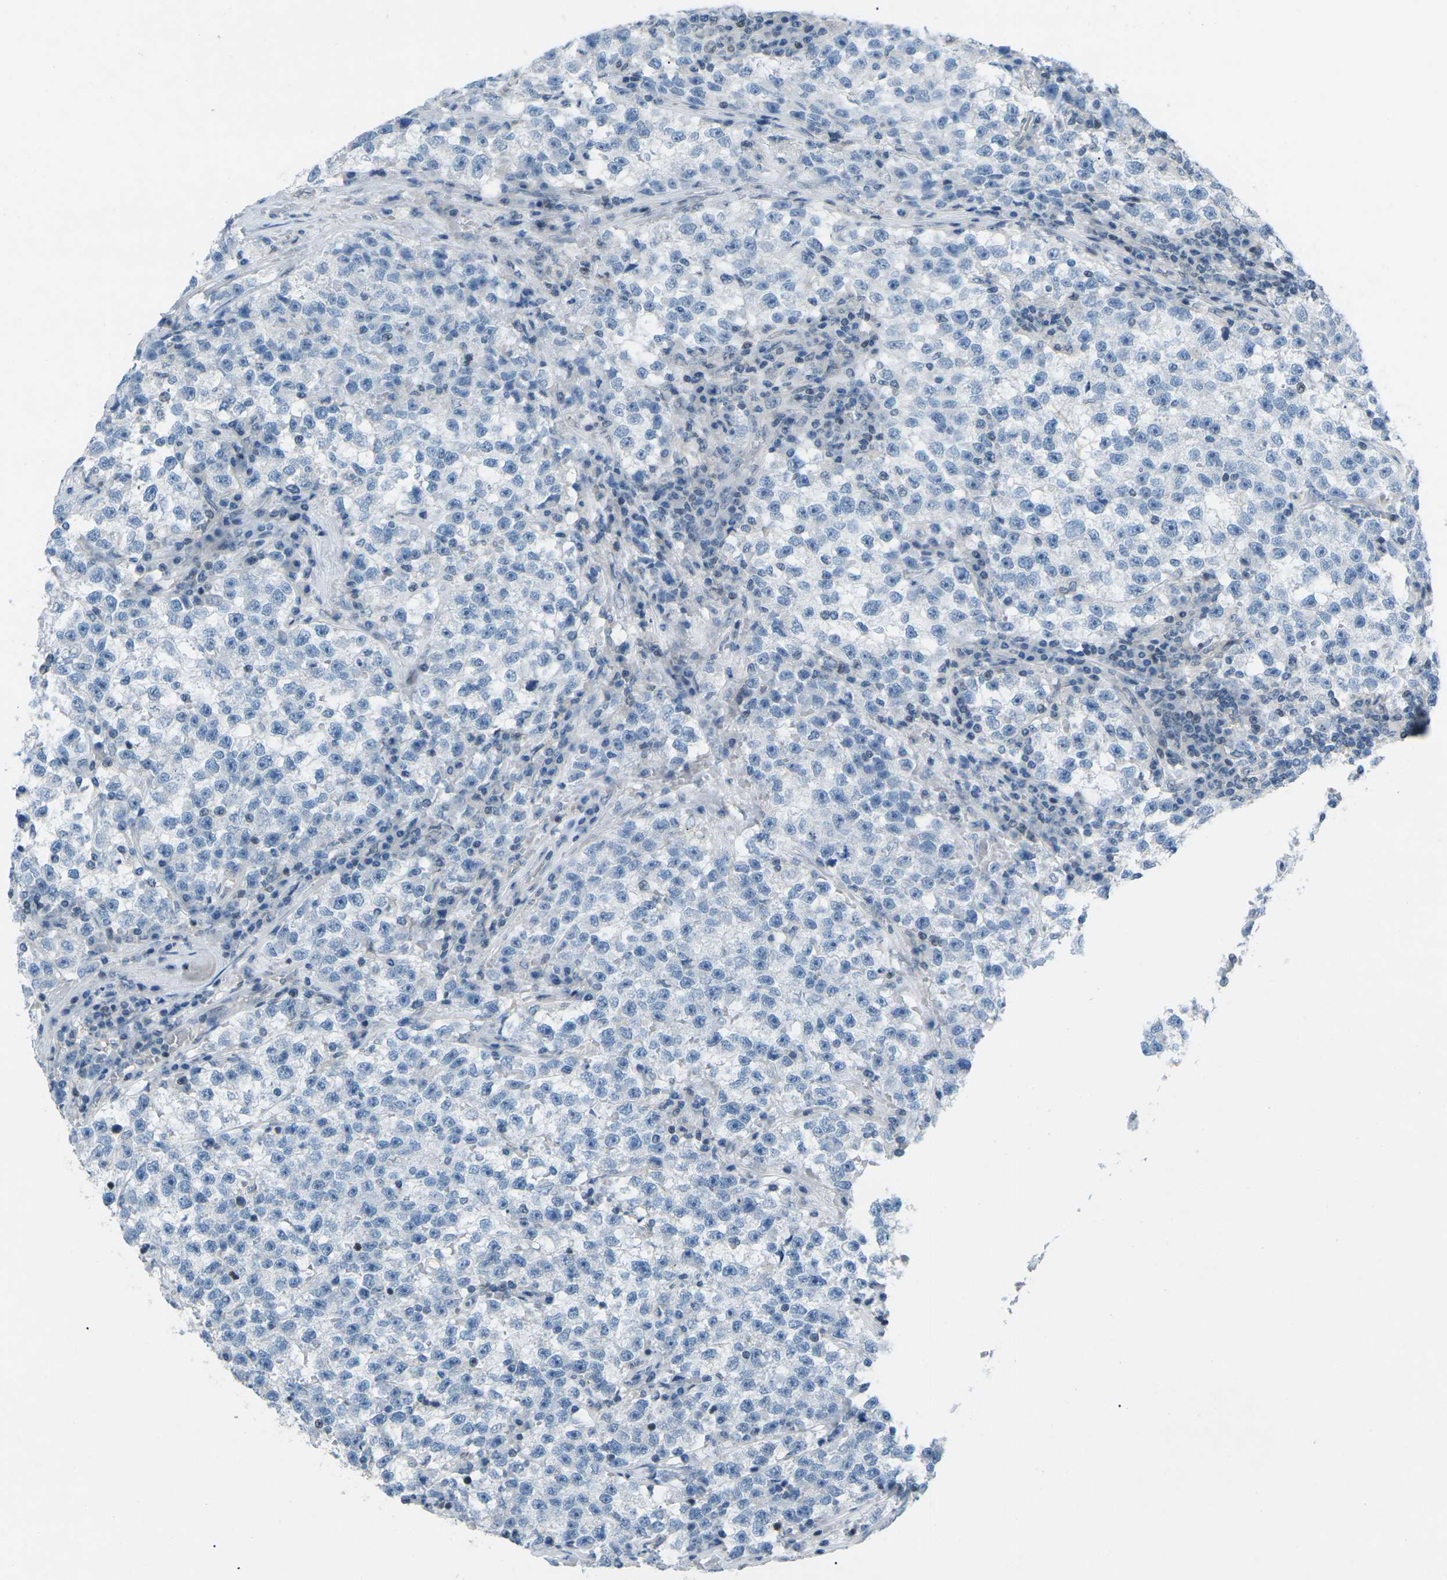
{"staining": {"intensity": "negative", "quantity": "none", "location": "none"}, "tissue": "testis cancer", "cell_type": "Tumor cells", "image_type": "cancer", "snomed": [{"axis": "morphology", "description": "Seminoma, NOS"}, {"axis": "topography", "description": "Testis"}], "caption": "The image shows no staining of tumor cells in testis cancer (seminoma).", "gene": "MBNL1", "patient": {"sex": "male", "age": 22}}